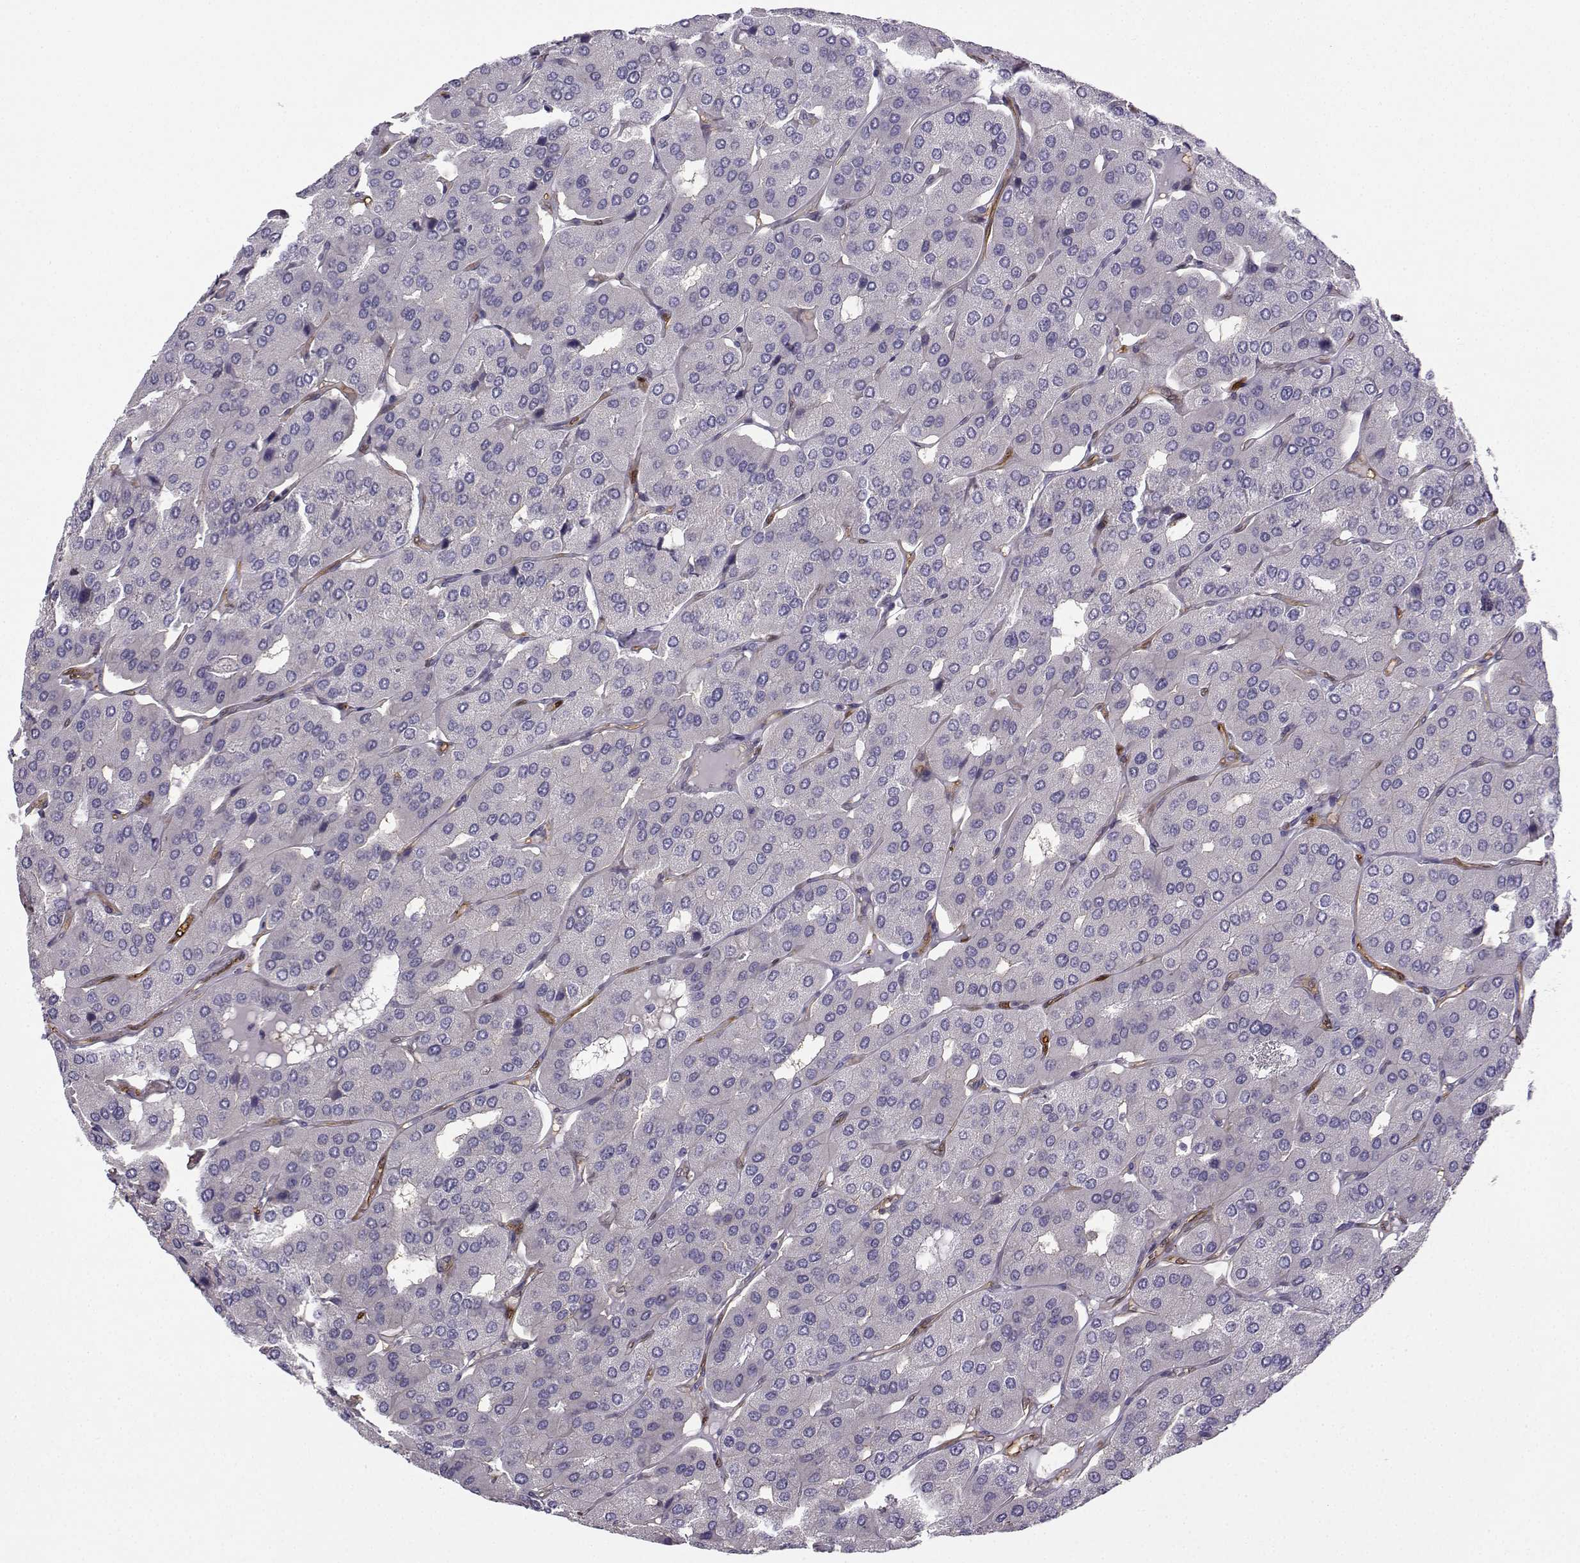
{"staining": {"intensity": "negative", "quantity": "none", "location": "none"}, "tissue": "parathyroid gland", "cell_type": "Glandular cells", "image_type": "normal", "snomed": [{"axis": "morphology", "description": "Normal tissue, NOS"}, {"axis": "morphology", "description": "Adenoma, NOS"}, {"axis": "topography", "description": "Parathyroid gland"}], "caption": "This is an immunohistochemistry image of normal parathyroid gland. There is no expression in glandular cells.", "gene": "NQO1", "patient": {"sex": "female", "age": 86}}